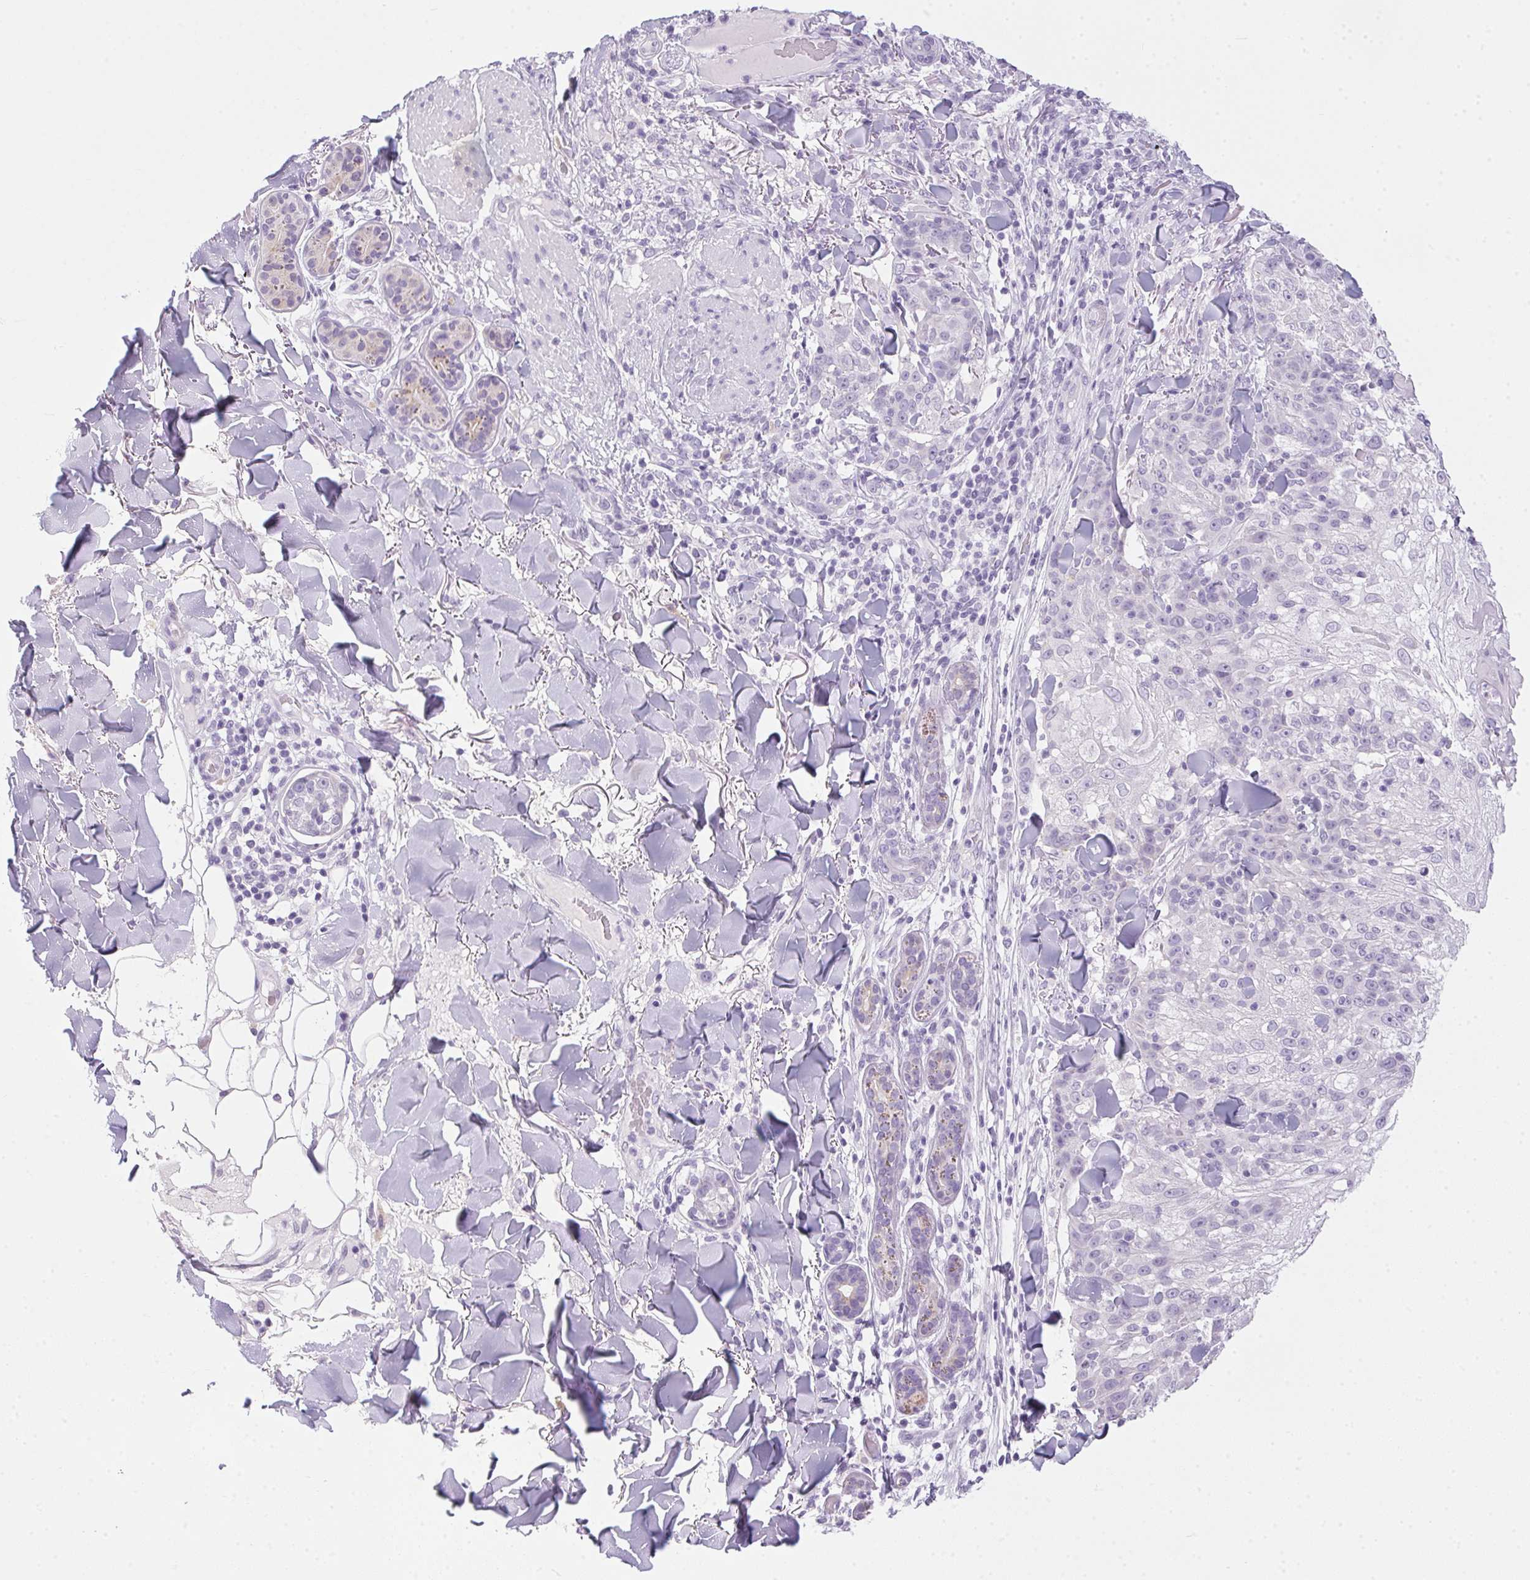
{"staining": {"intensity": "negative", "quantity": "none", "location": "none"}, "tissue": "skin cancer", "cell_type": "Tumor cells", "image_type": "cancer", "snomed": [{"axis": "morphology", "description": "Normal tissue, NOS"}, {"axis": "morphology", "description": "Squamous cell carcinoma, NOS"}, {"axis": "topography", "description": "Skin"}], "caption": "Immunohistochemistry (IHC) of skin cancer (squamous cell carcinoma) displays no positivity in tumor cells. (Stains: DAB (3,3'-diaminobenzidine) immunohistochemistry (IHC) with hematoxylin counter stain, Microscopy: brightfield microscopy at high magnification).", "gene": "POPDC2", "patient": {"sex": "female", "age": 83}}